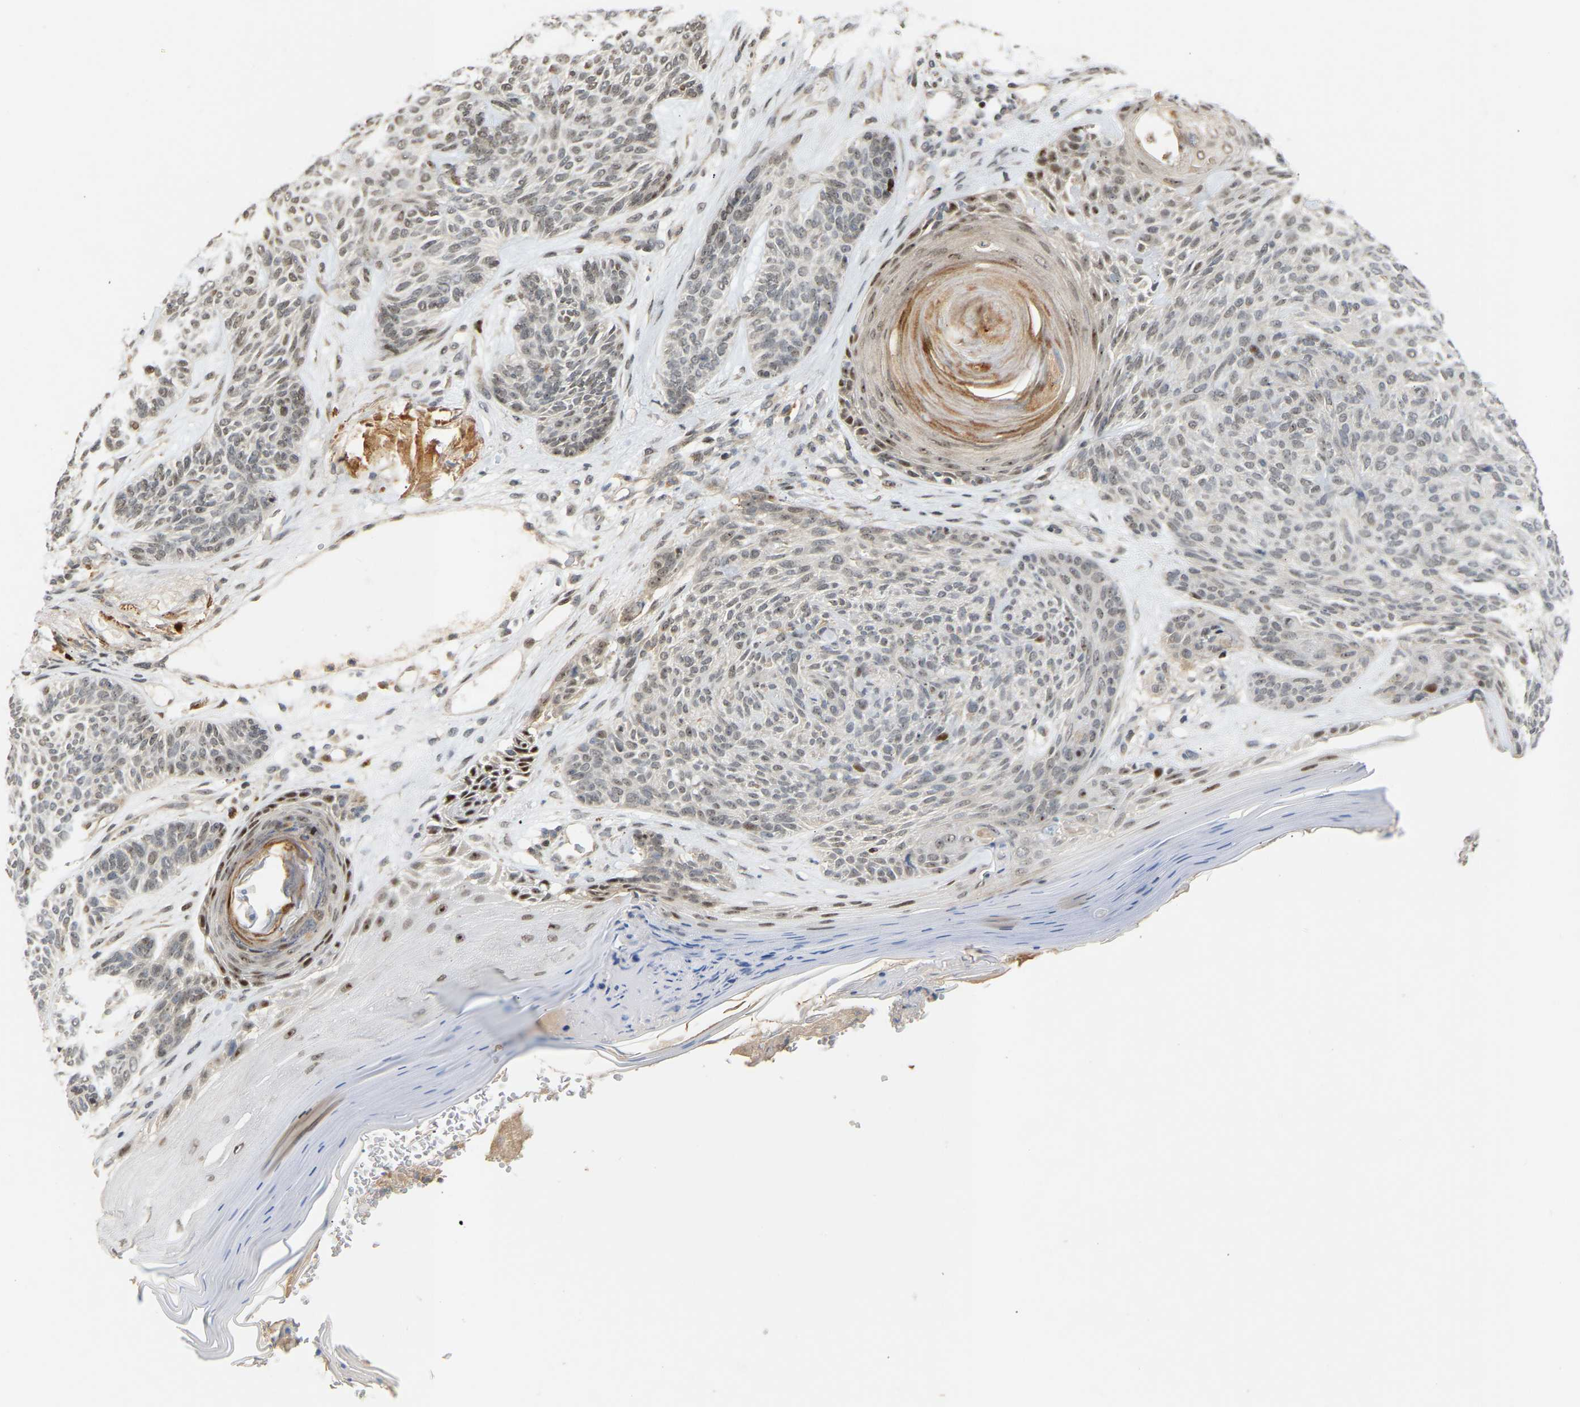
{"staining": {"intensity": "negative", "quantity": "none", "location": "none"}, "tissue": "skin cancer", "cell_type": "Tumor cells", "image_type": "cancer", "snomed": [{"axis": "morphology", "description": "Basal cell carcinoma"}, {"axis": "topography", "description": "Skin"}], "caption": "Protein analysis of skin cancer (basal cell carcinoma) exhibits no significant expression in tumor cells.", "gene": "PTPN4", "patient": {"sex": "male", "age": 55}}